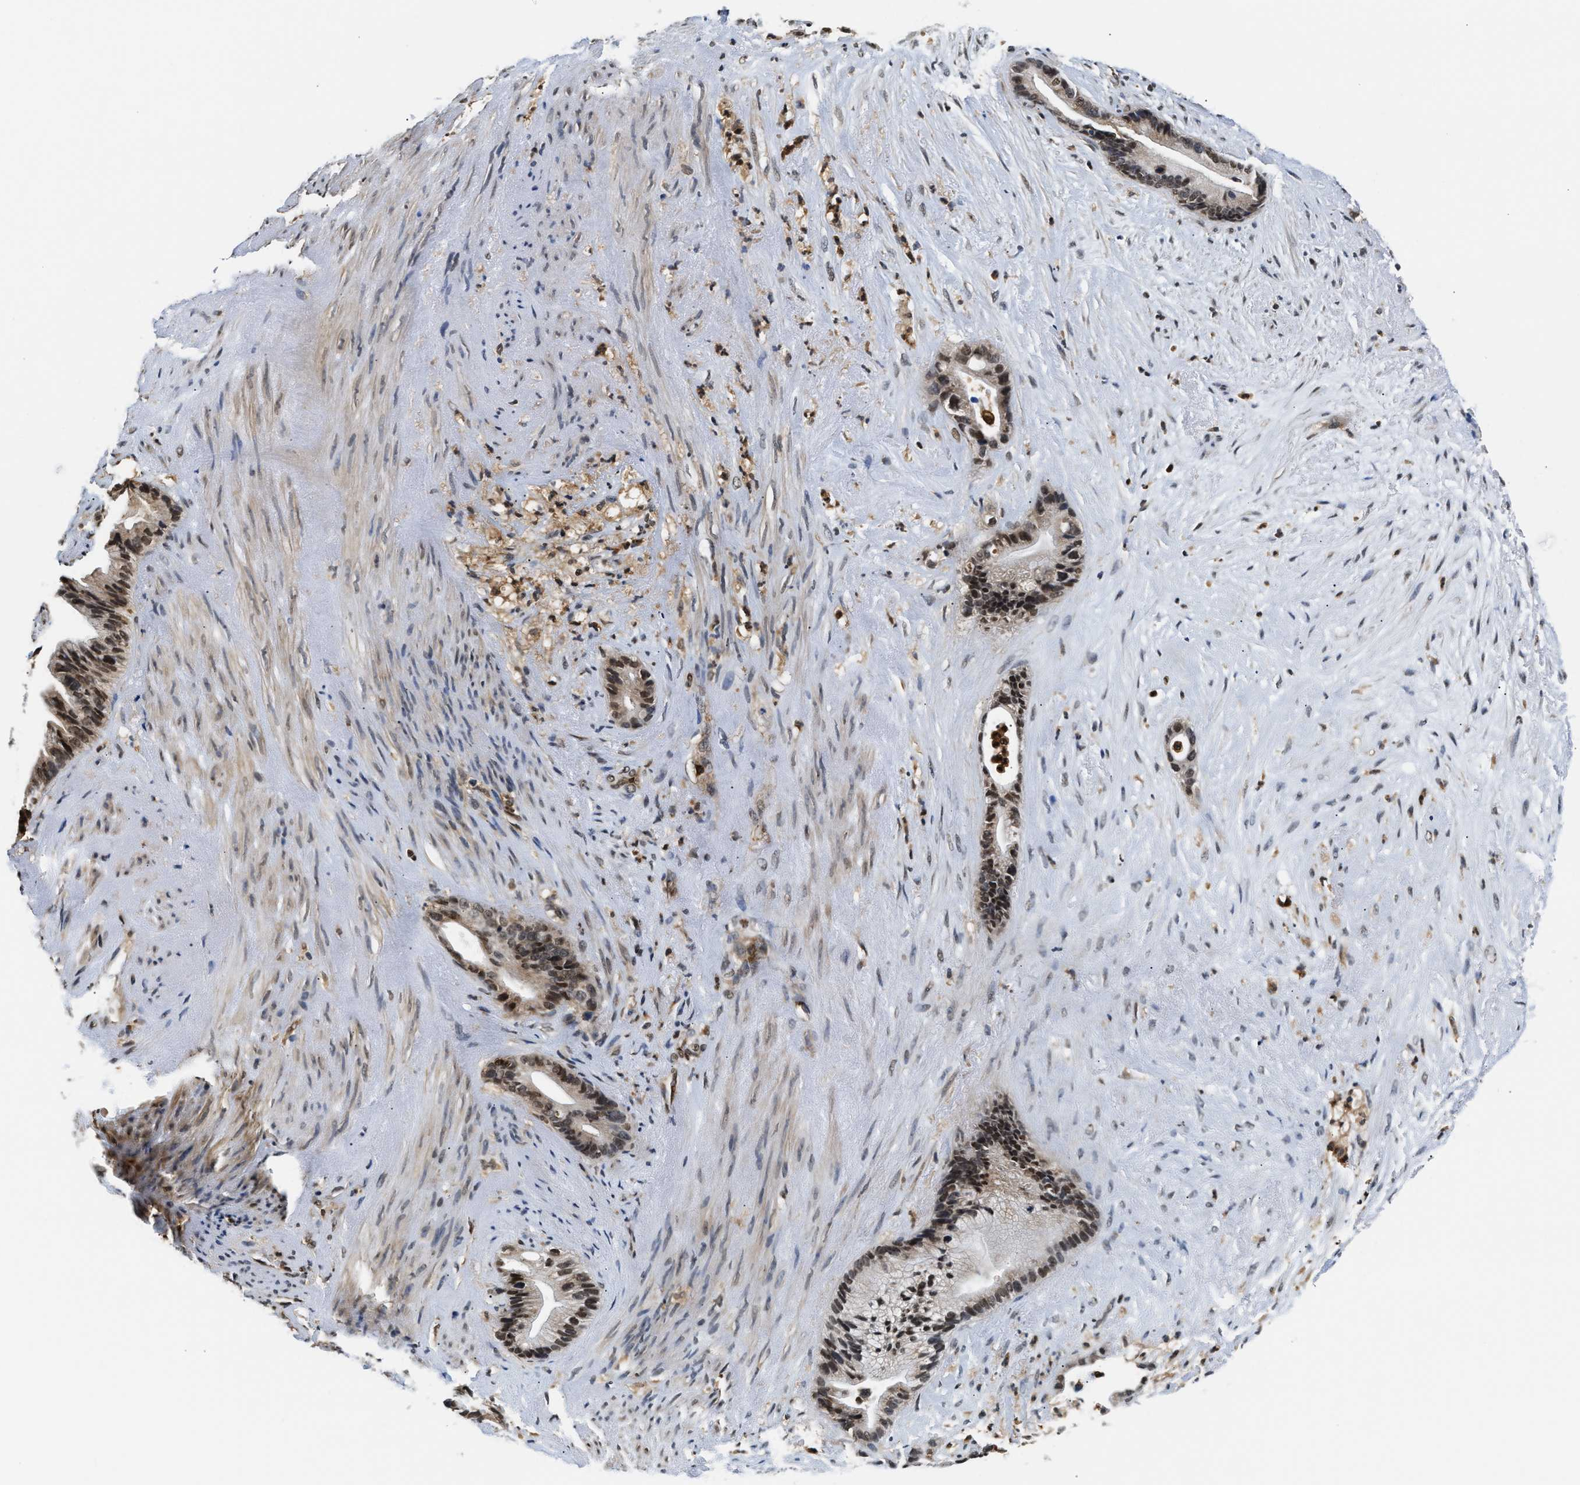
{"staining": {"intensity": "moderate", "quantity": ">75%", "location": "cytoplasmic/membranous,nuclear"}, "tissue": "liver cancer", "cell_type": "Tumor cells", "image_type": "cancer", "snomed": [{"axis": "morphology", "description": "Cholangiocarcinoma"}, {"axis": "topography", "description": "Liver"}], "caption": "Brown immunohistochemical staining in liver cancer exhibits moderate cytoplasmic/membranous and nuclear positivity in approximately >75% of tumor cells. Ihc stains the protein in brown and the nuclei are stained blue.", "gene": "STK10", "patient": {"sex": "female", "age": 55}}